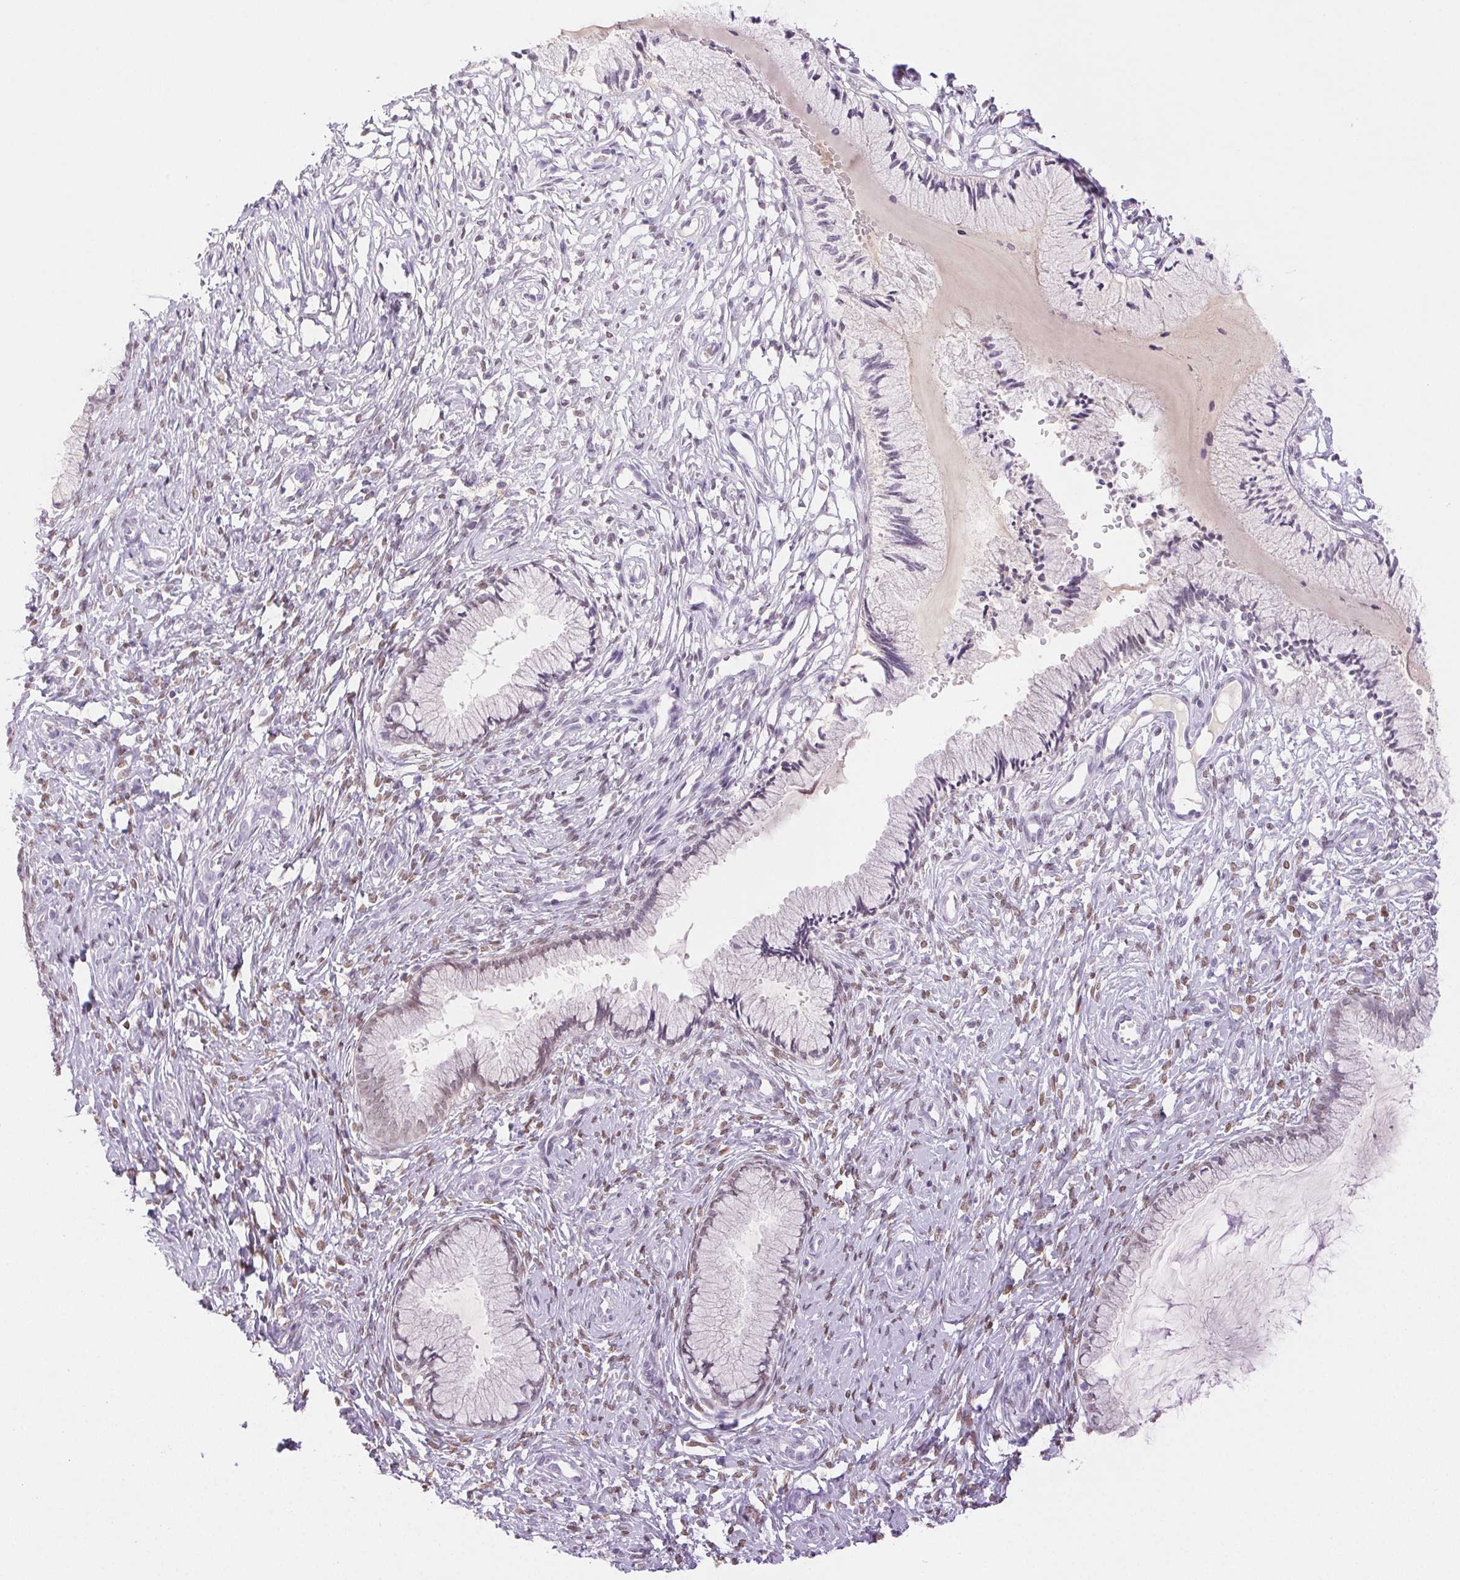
{"staining": {"intensity": "weak", "quantity": "<25%", "location": "nuclear"}, "tissue": "cervix", "cell_type": "Glandular cells", "image_type": "normal", "snomed": [{"axis": "morphology", "description": "Normal tissue, NOS"}, {"axis": "topography", "description": "Cervix"}], "caption": "Immunohistochemistry (IHC) image of benign human cervix stained for a protein (brown), which demonstrates no expression in glandular cells. (Immunohistochemistry, brightfield microscopy, high magnification).", "gene": "EMX2", "patient": {"sex": "female", "age": 37}}